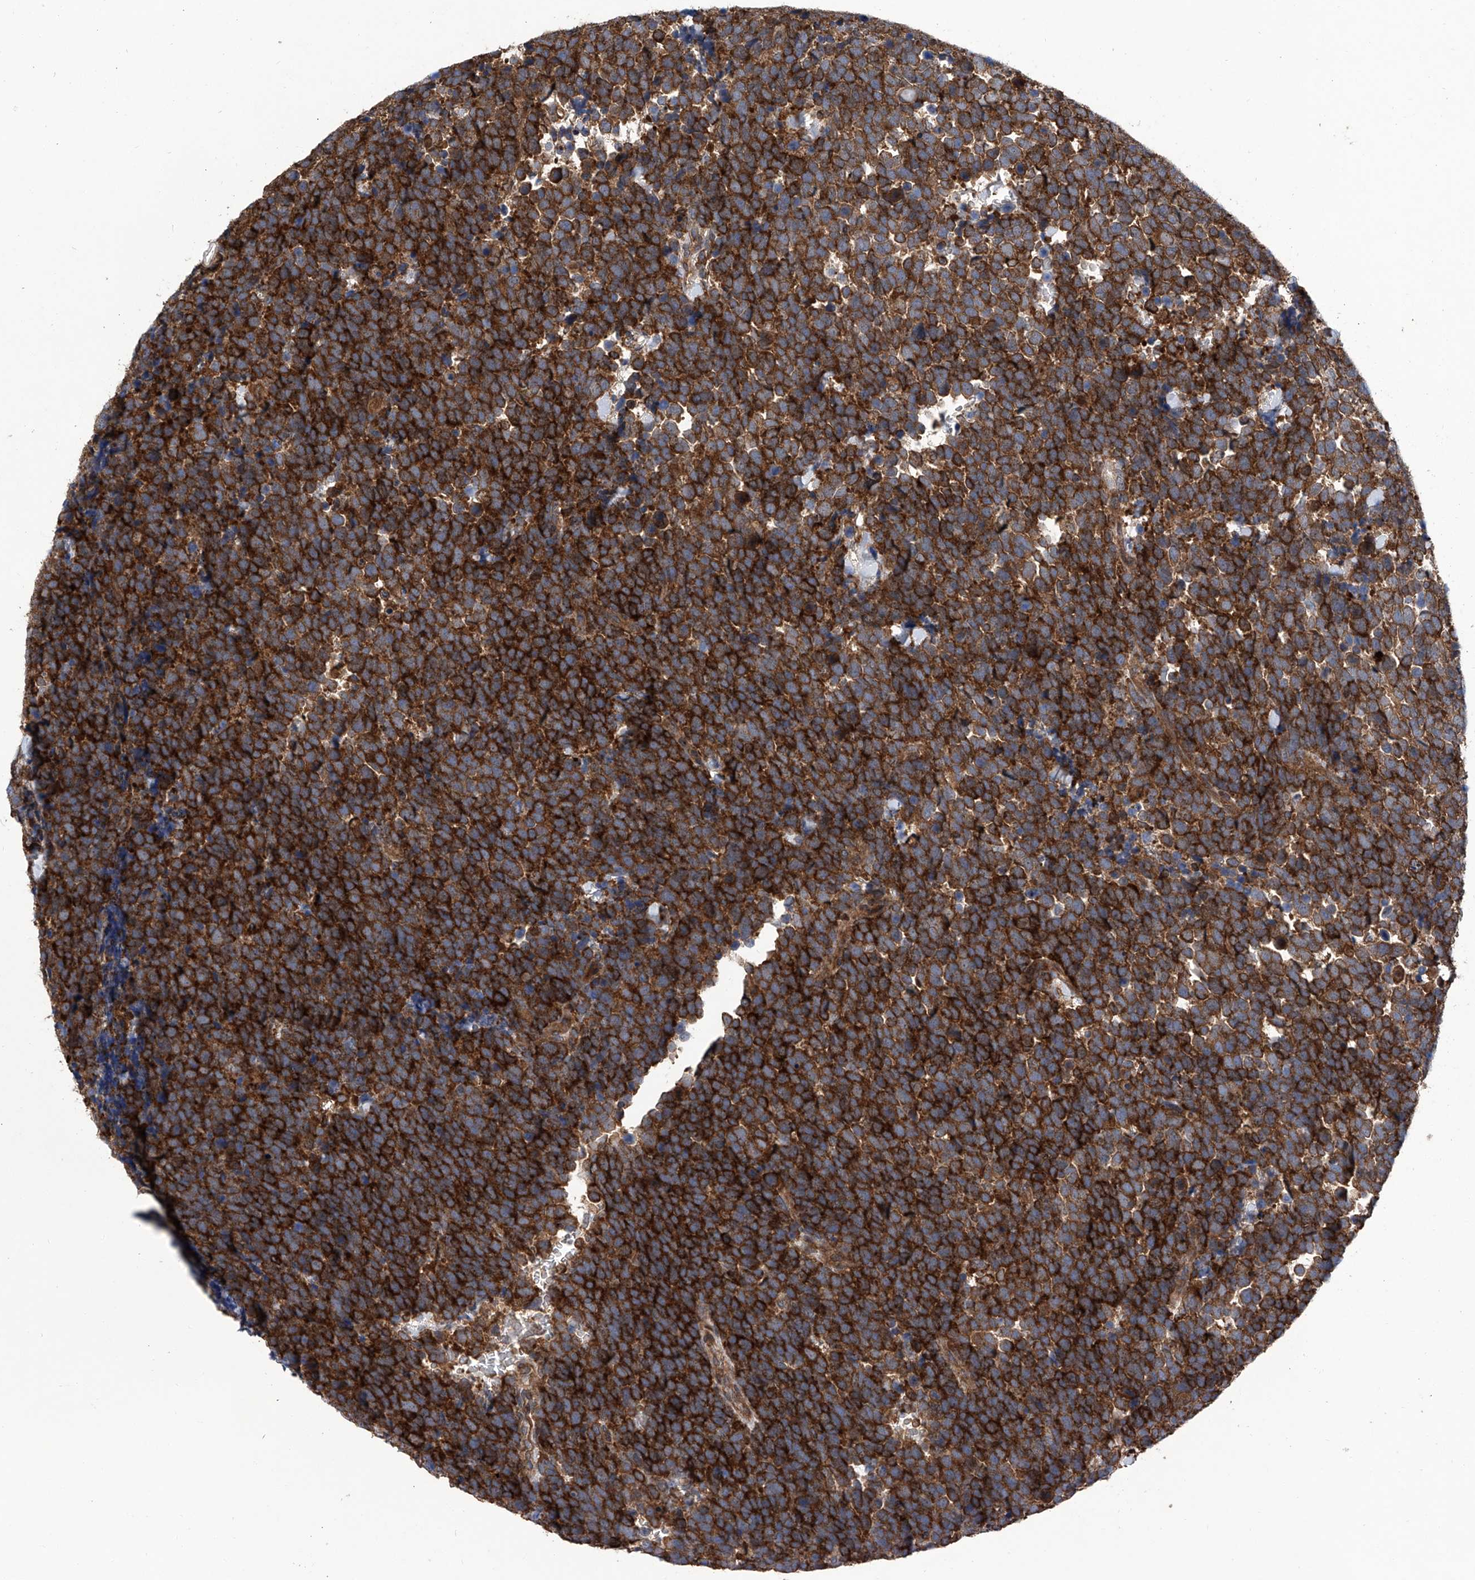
{"staining": {"intensity": "strong", "quantity": ">75%", "location": "cytoplasmic/membranous"}, "tissue": "urothelial cancer", "cell_type": "Tumor cells", "image_type": "cancer", "snomed": [{"axis": "morphology", "description": "Urothelial carcinoma, High grade"}, {"axis": "topography", "description": "Urinary bladder"}], "caption": "IHC of urothelial carcinoma (high-grade) shows high levels of strong cytoplasmic/membranous positivity in approximately >75% of tumor cells.", "gene": "SMAP1", "patient": {"sex": "female", "age": 82}}